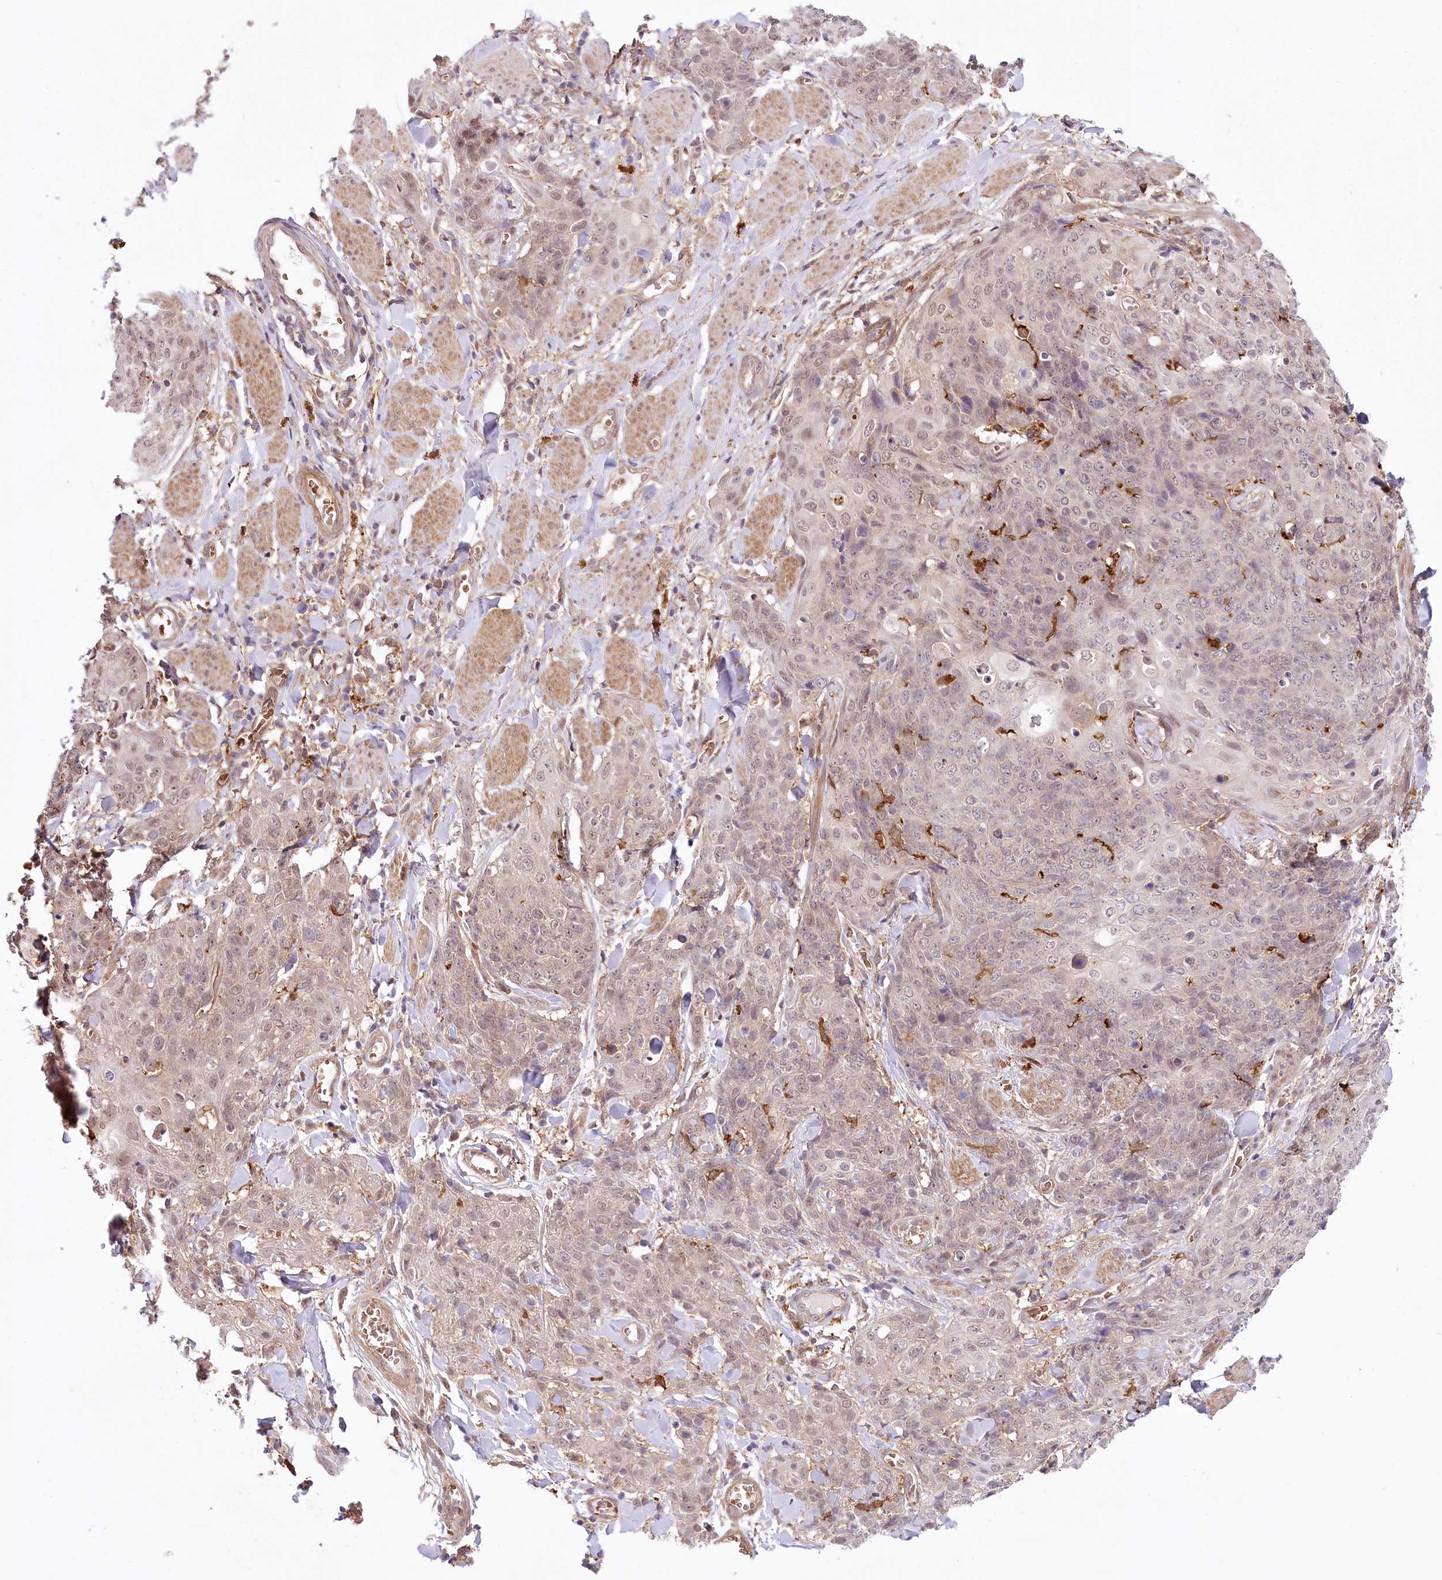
{"staining": {"intensity": "weak", "quantity": "25%-75%", "location": "nuclear"}, "tissue": "skin cancer", "cell_type": "Tumor cells", "image_type": "cancer", "snomed": [{"axis": "morphology", "description": "Squamous cell carcinoma, NOS"}, {"axis": "topography", "description": "Skin"}, {"axis": "topography", "description": "Vulva"}], "caption": "There is low levels of weak nuclear expression in tumor cells of skin cancer (squamous cell carcinoma), as demonstrated by immunohistochemical staining (brown color).", "gene": "TUBGCP2", "patient": {"sex": "female", "age": 85}}